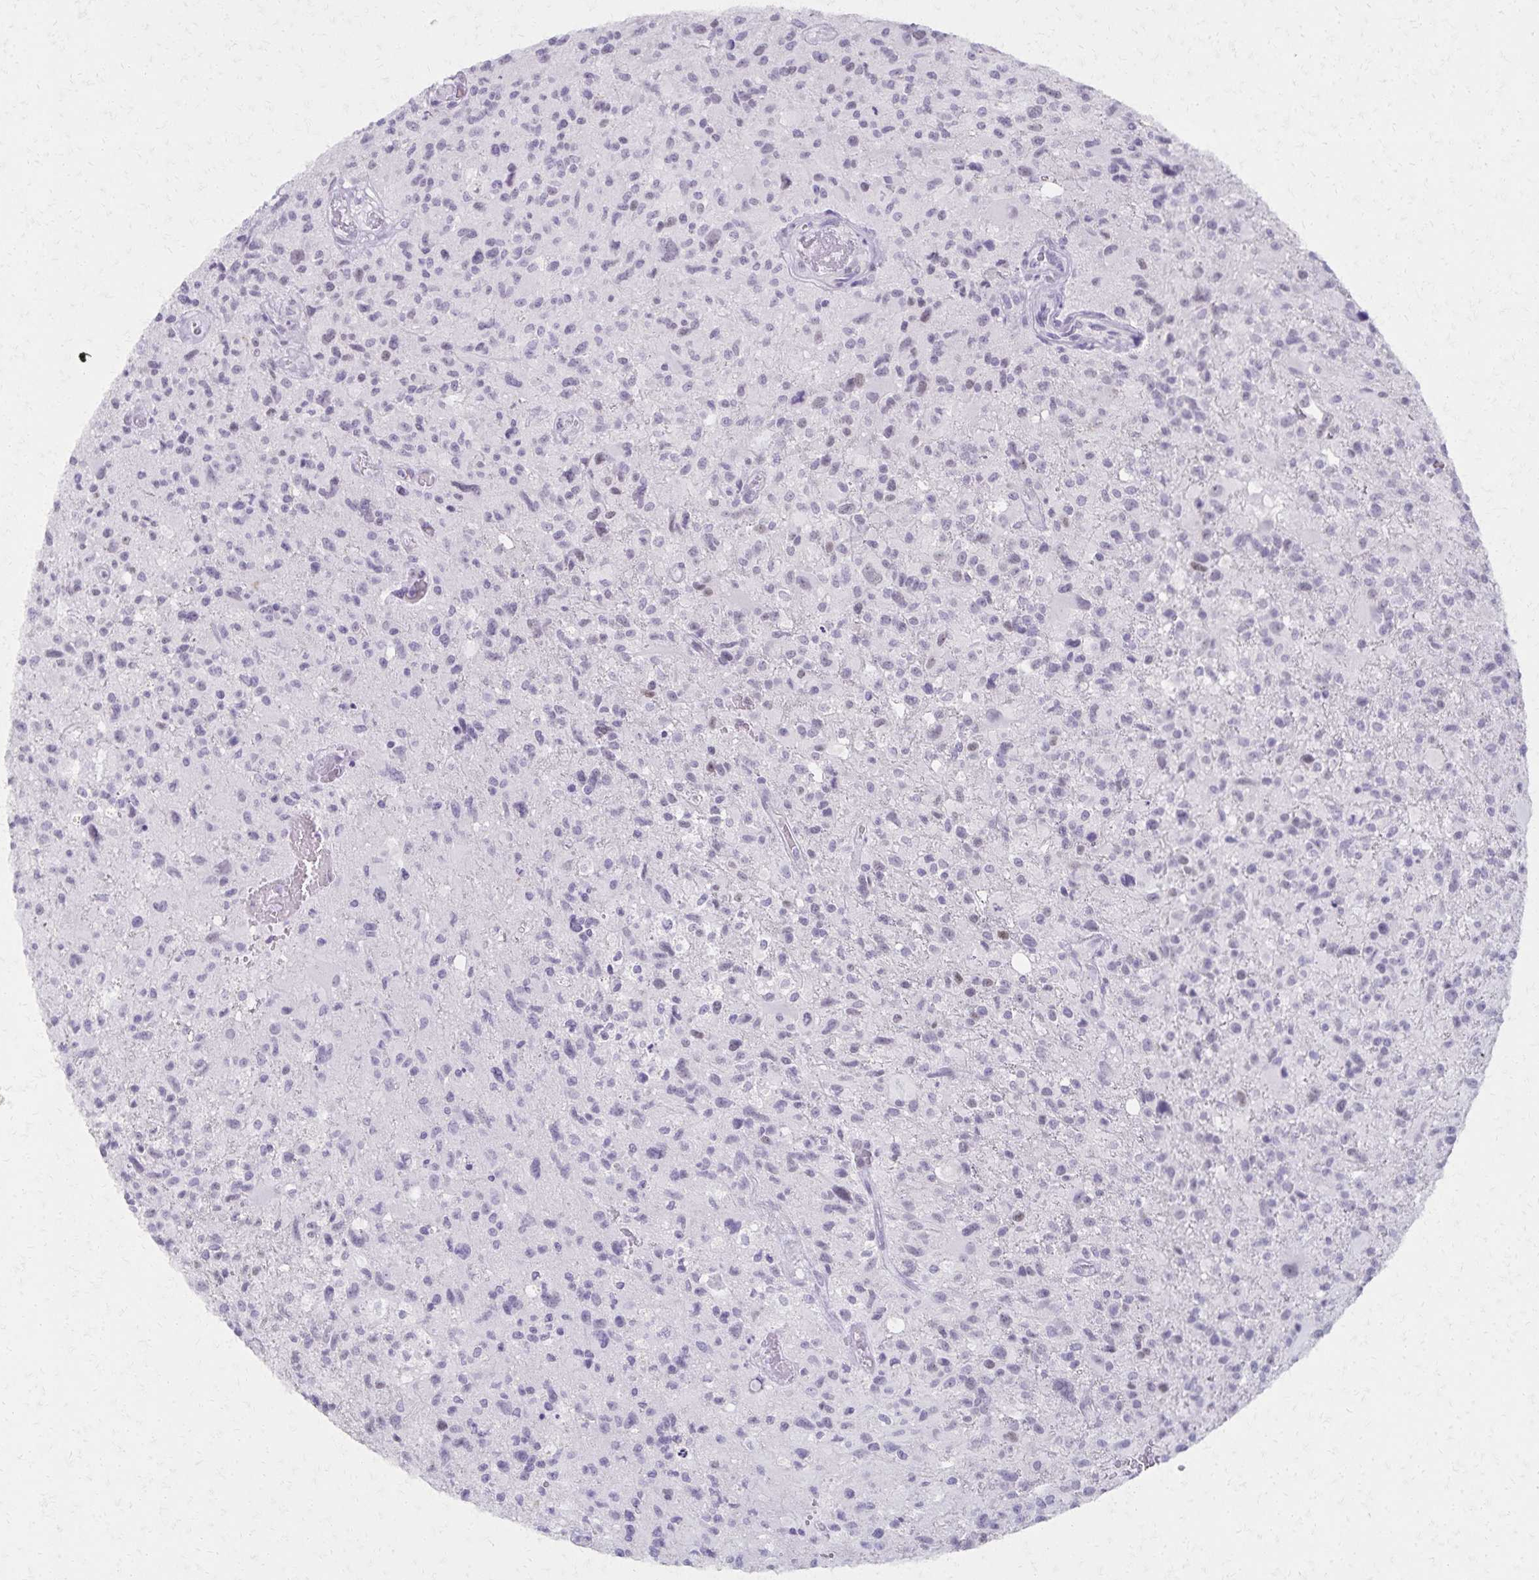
{"staining": {"intensity": "negative", "quantity": "none", "location": "none"}, "tissue": "glioma", "cell_type": "Tumor cells", "image_type": "cancer", "snomed": [{"axis": "morphology", "description": "Glioma, malignant, High grade"}, {"axis": "topography", "description": "Brain"}], "caption": "Immunohistochemistry (IHC) histopathology image of neoplastic tissue: human malignant glioma (high-grade) stained with DAB (3,3'-diaminobenzidine) demonstrates no significant protein positivity in tumor cells. Brightfield microscopy of immunohistochemistry stained with DAB (brown) and hematoxylin (blue), captured at high magnification.", "gene": "MORC4", "patient": {"sex": "male", "age": 63}}